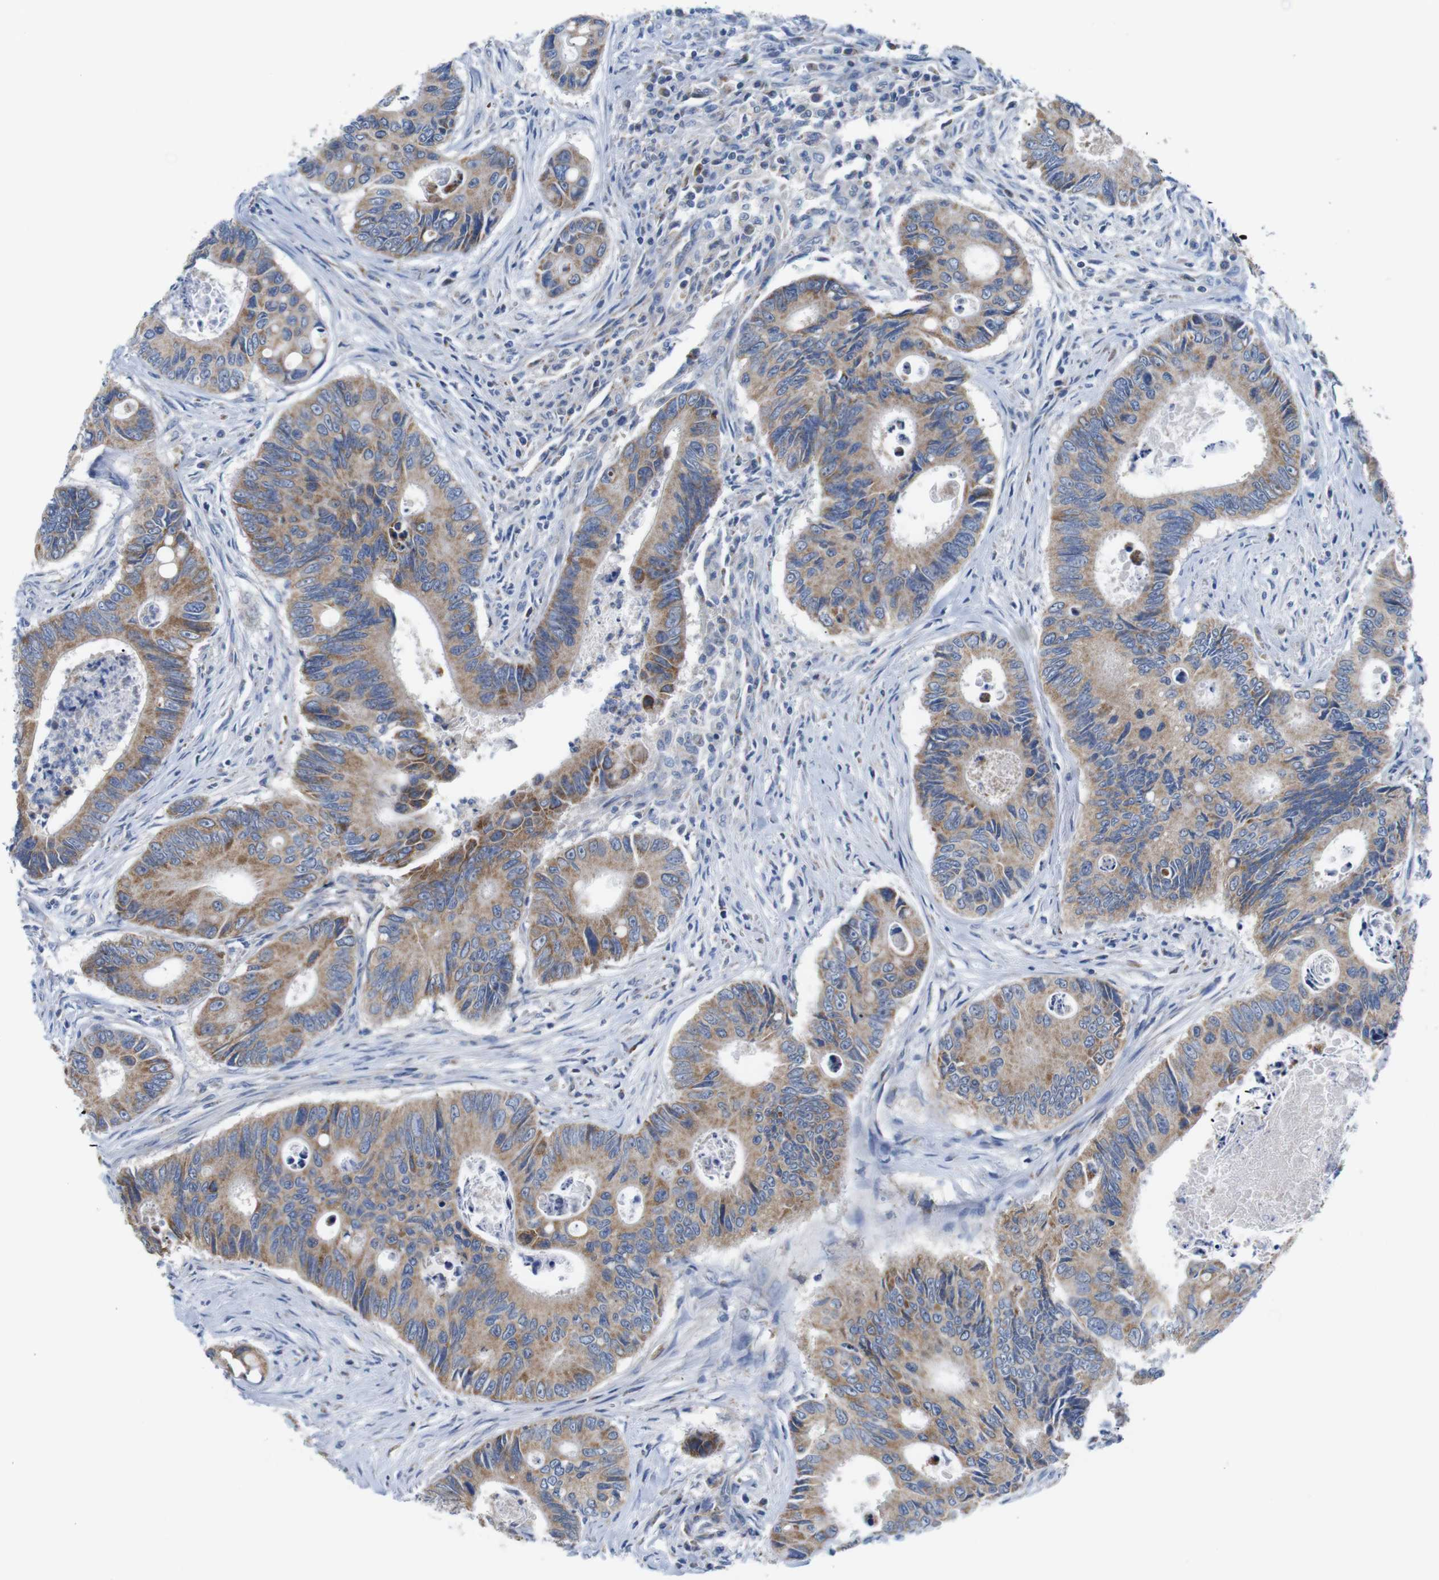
{"staining": {"intensity": "moderate", "quantity": ">75%", "location": "cytoplasmic/membranous"}, "tissue": "colorectal cancer", "cell_type": "Tumor cells", "image_type": "cancer", "snomed": [{"axis": "morphology", "description": "Inflammation, NOS"}, {"axis": "morphology", "description": "Adenocarcinoma, NOS"}, {"axis": "topography", "description": "Colon"}], "caption": "The micrograph reveals a brown stain indicating the presence of a protein in the cytoplasmic/membranous of tumor cells in colorectal cancer.", "gene": "F2RL1", "patient": {"sex": "male", "age": 72}}